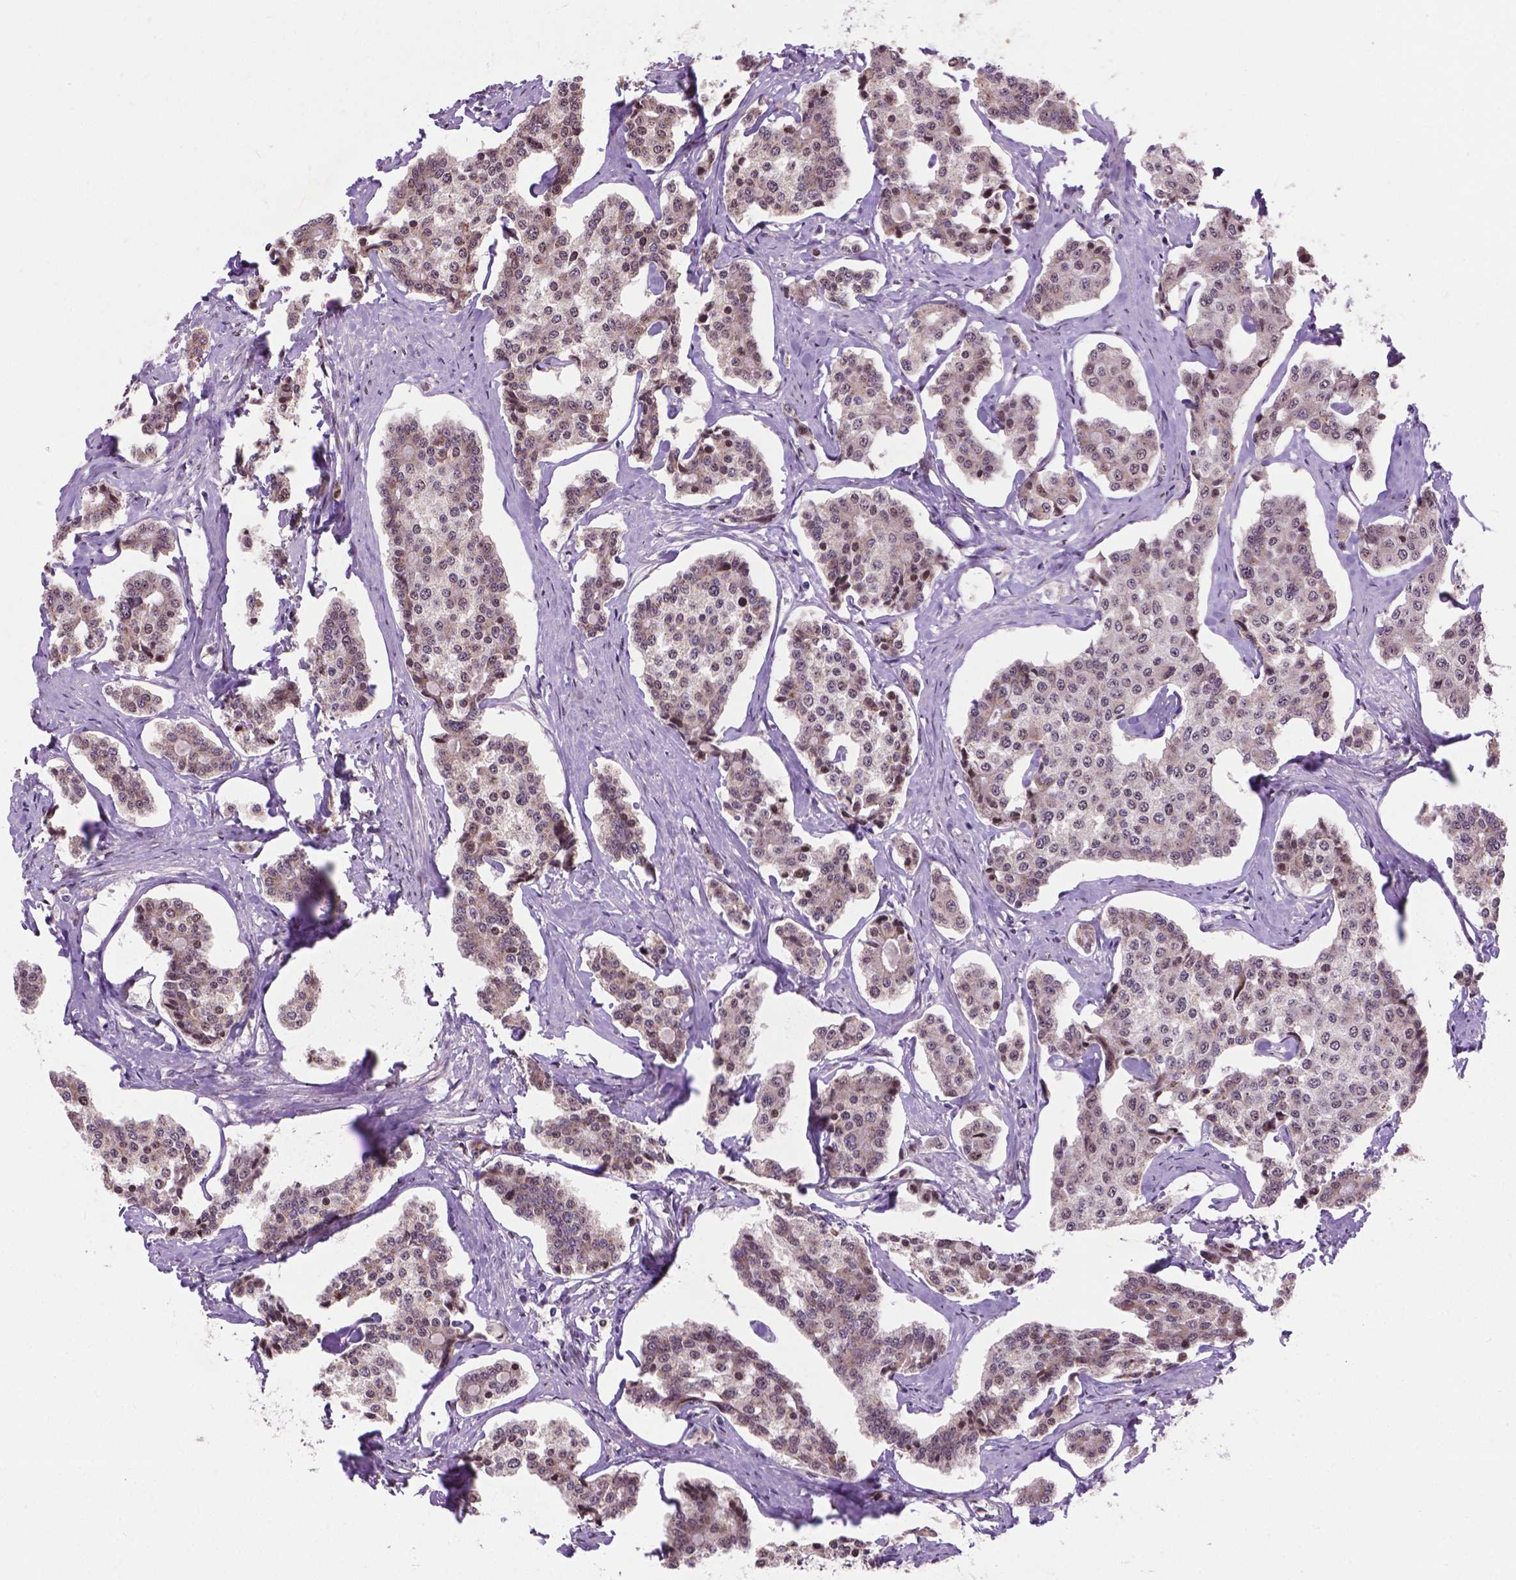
{"staining": {"intensity": "negative", "quantity": "none", "location": "none"}, "tissue": "carcinoid", "cell_type": "Tumor cells", "image_type": "cancer", "snomed": [{"axis": "morphology", "description": "Carcinoid, malignant, NOS"}, {"axis": "topography", "description": "Small intestine"}], "caption": "The image shows no staining of tumor cells in malignant carcinoid.", "gene": "IRF6", "patient": {"sex": "female", "age": 65}}